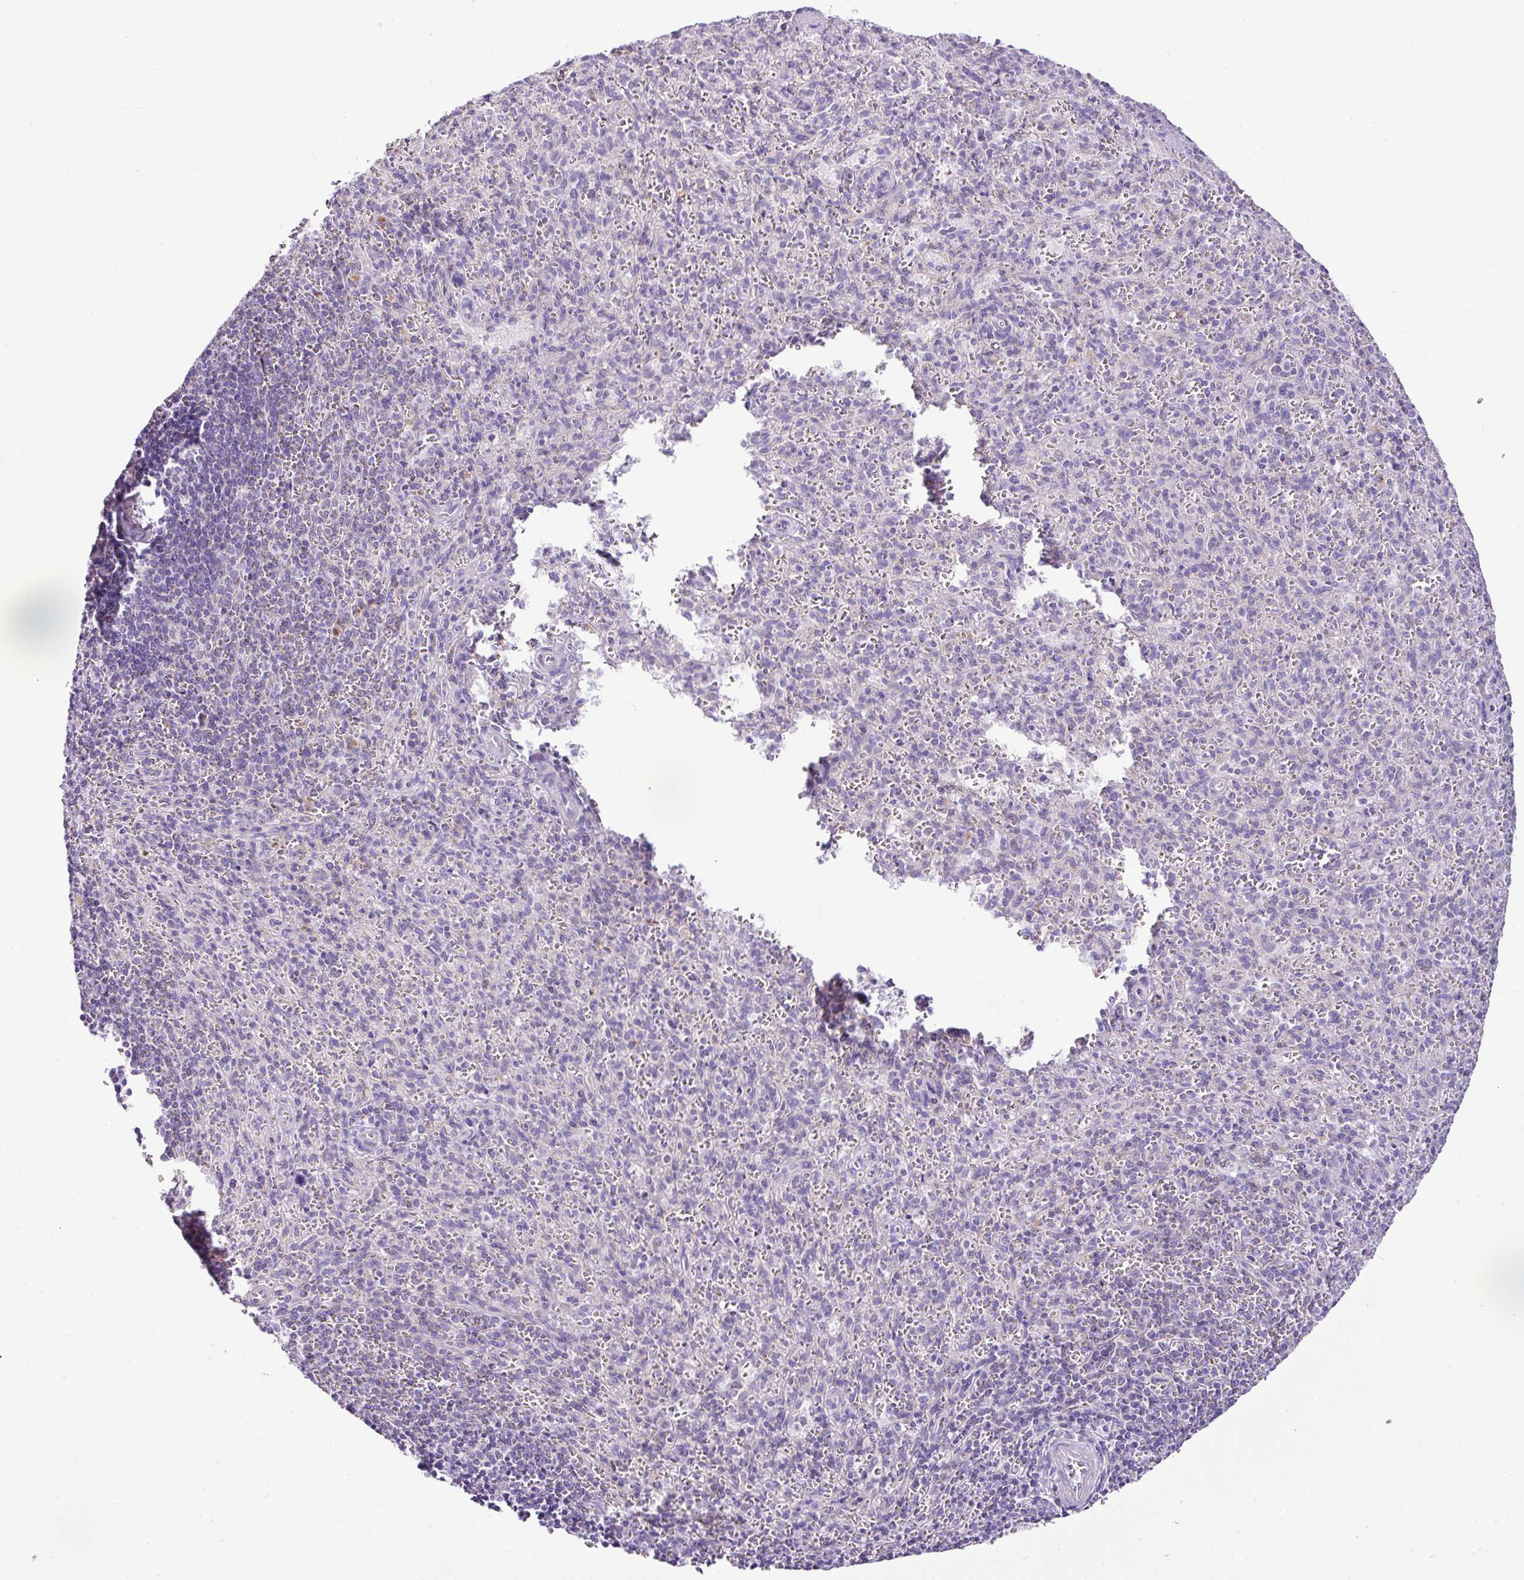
{"staining": {"intensity": "negative", "quantity": "none", "location": "none"}, "tissue": "spleen", "cell_type": "Cells in red pulp", "image_type": "normal", "snomed": [{"axis": "morphology", "description": "Normal tissue, NOS"}, {"axis": "topography", "description": "Spleen"}], "caption": "This is an immunohistochemistry histopathology image of benign spleen. There is no expression in cells in red pulp.", "gene": "PGAP4", "patient": {"sex": "female", "age": 26}}